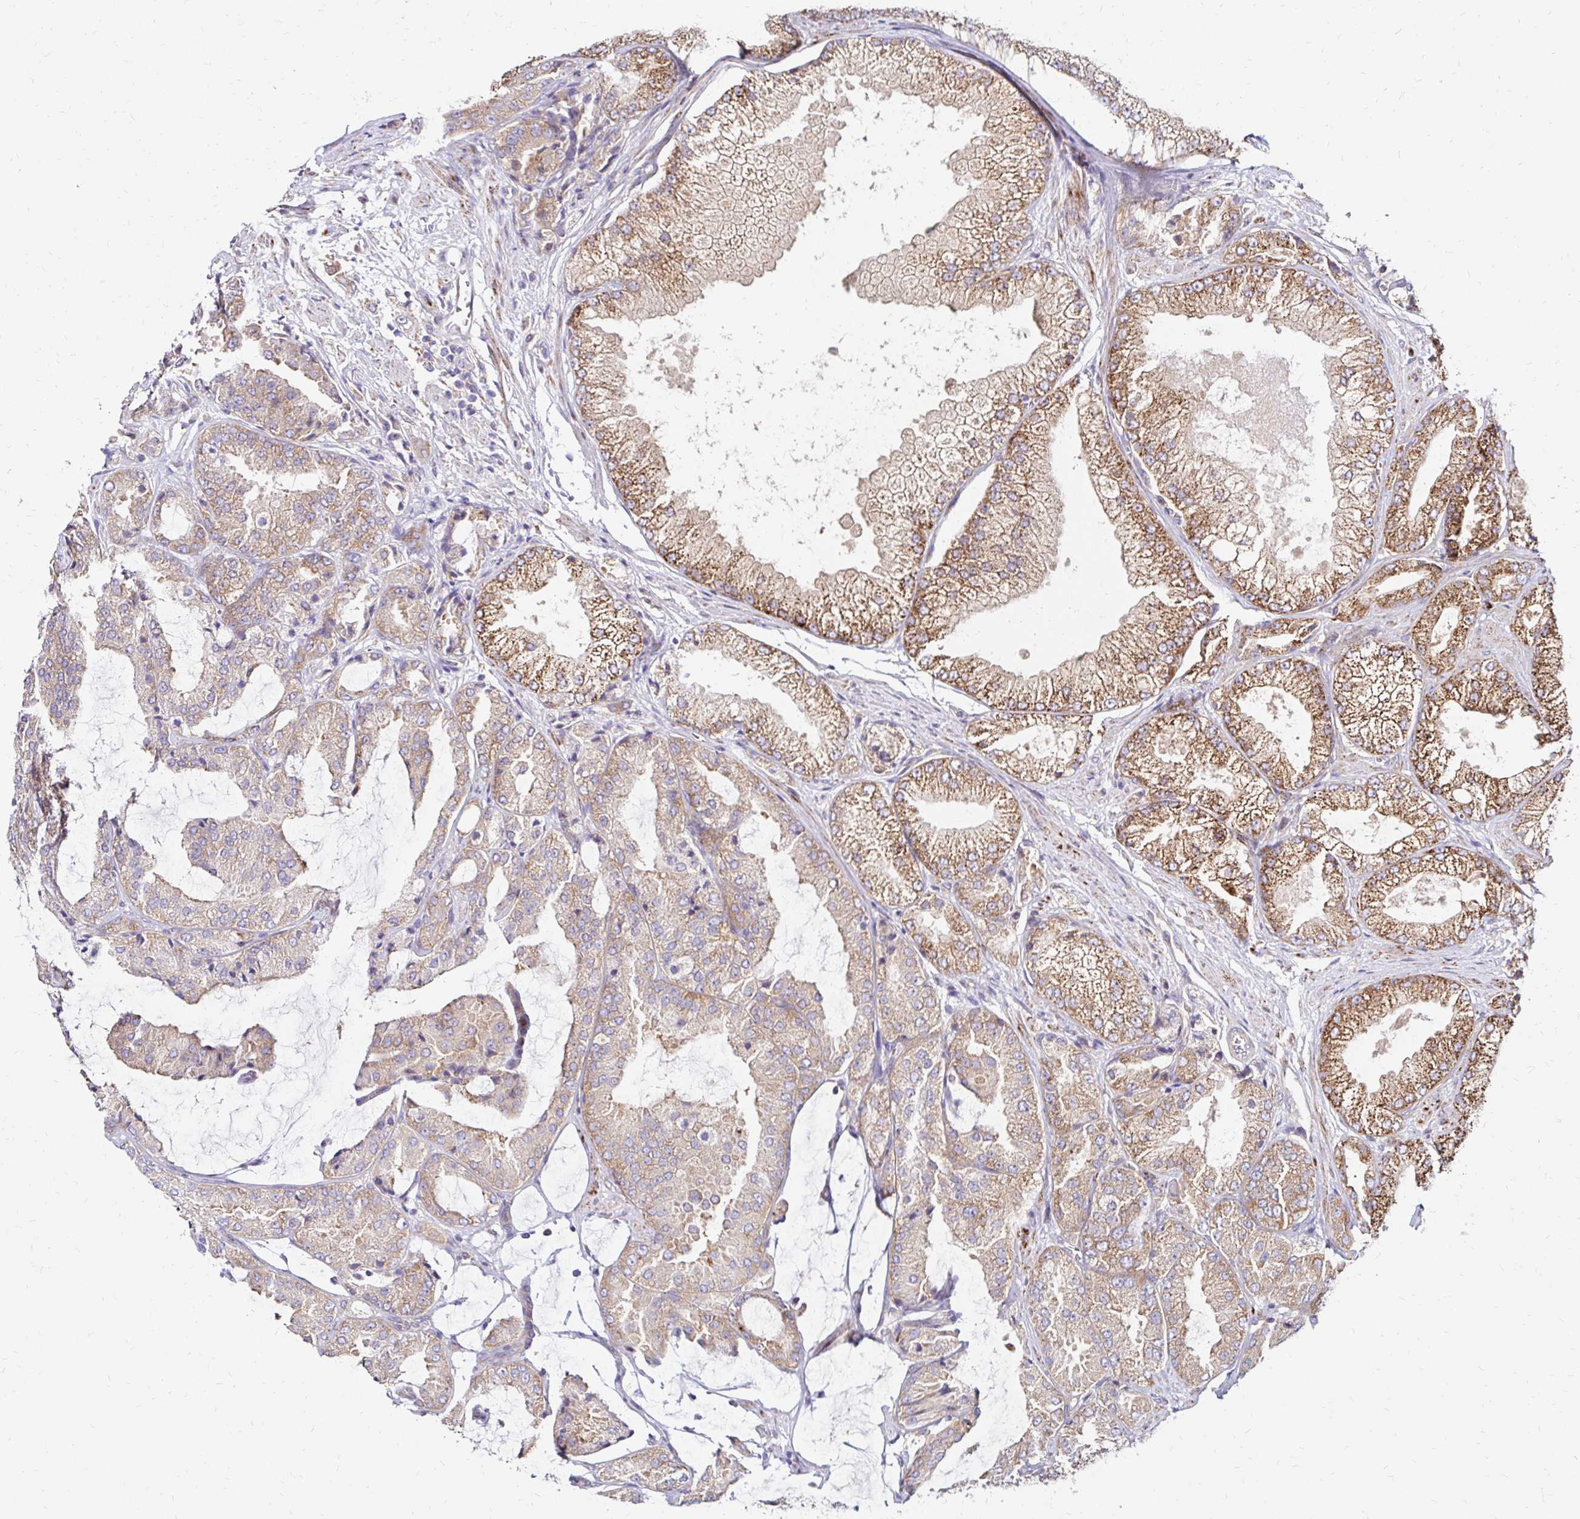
{"staining": {"intensity": "moderate", "quantity": "25%-75%", "location": "cytoplasmic/membranous"}, "tissue": "prostate cancer", "cell_type": "Tumor cells", "image_type": "cancer", "snomed": [{"axis": "morphology", "description": "Adenocarcinoma, High grade"}, {"axis": "topography", "description": "Prostate"}], "caption": "Brown immunohistochemical staining in human prostate adenocarcinoma (high-grade) demonstrates moderate cytoplasmic/membranous expression in about 25%-75% of tumor cells.", "gene": "IDUA", "patient": {"sex": "male", "age": 68}}